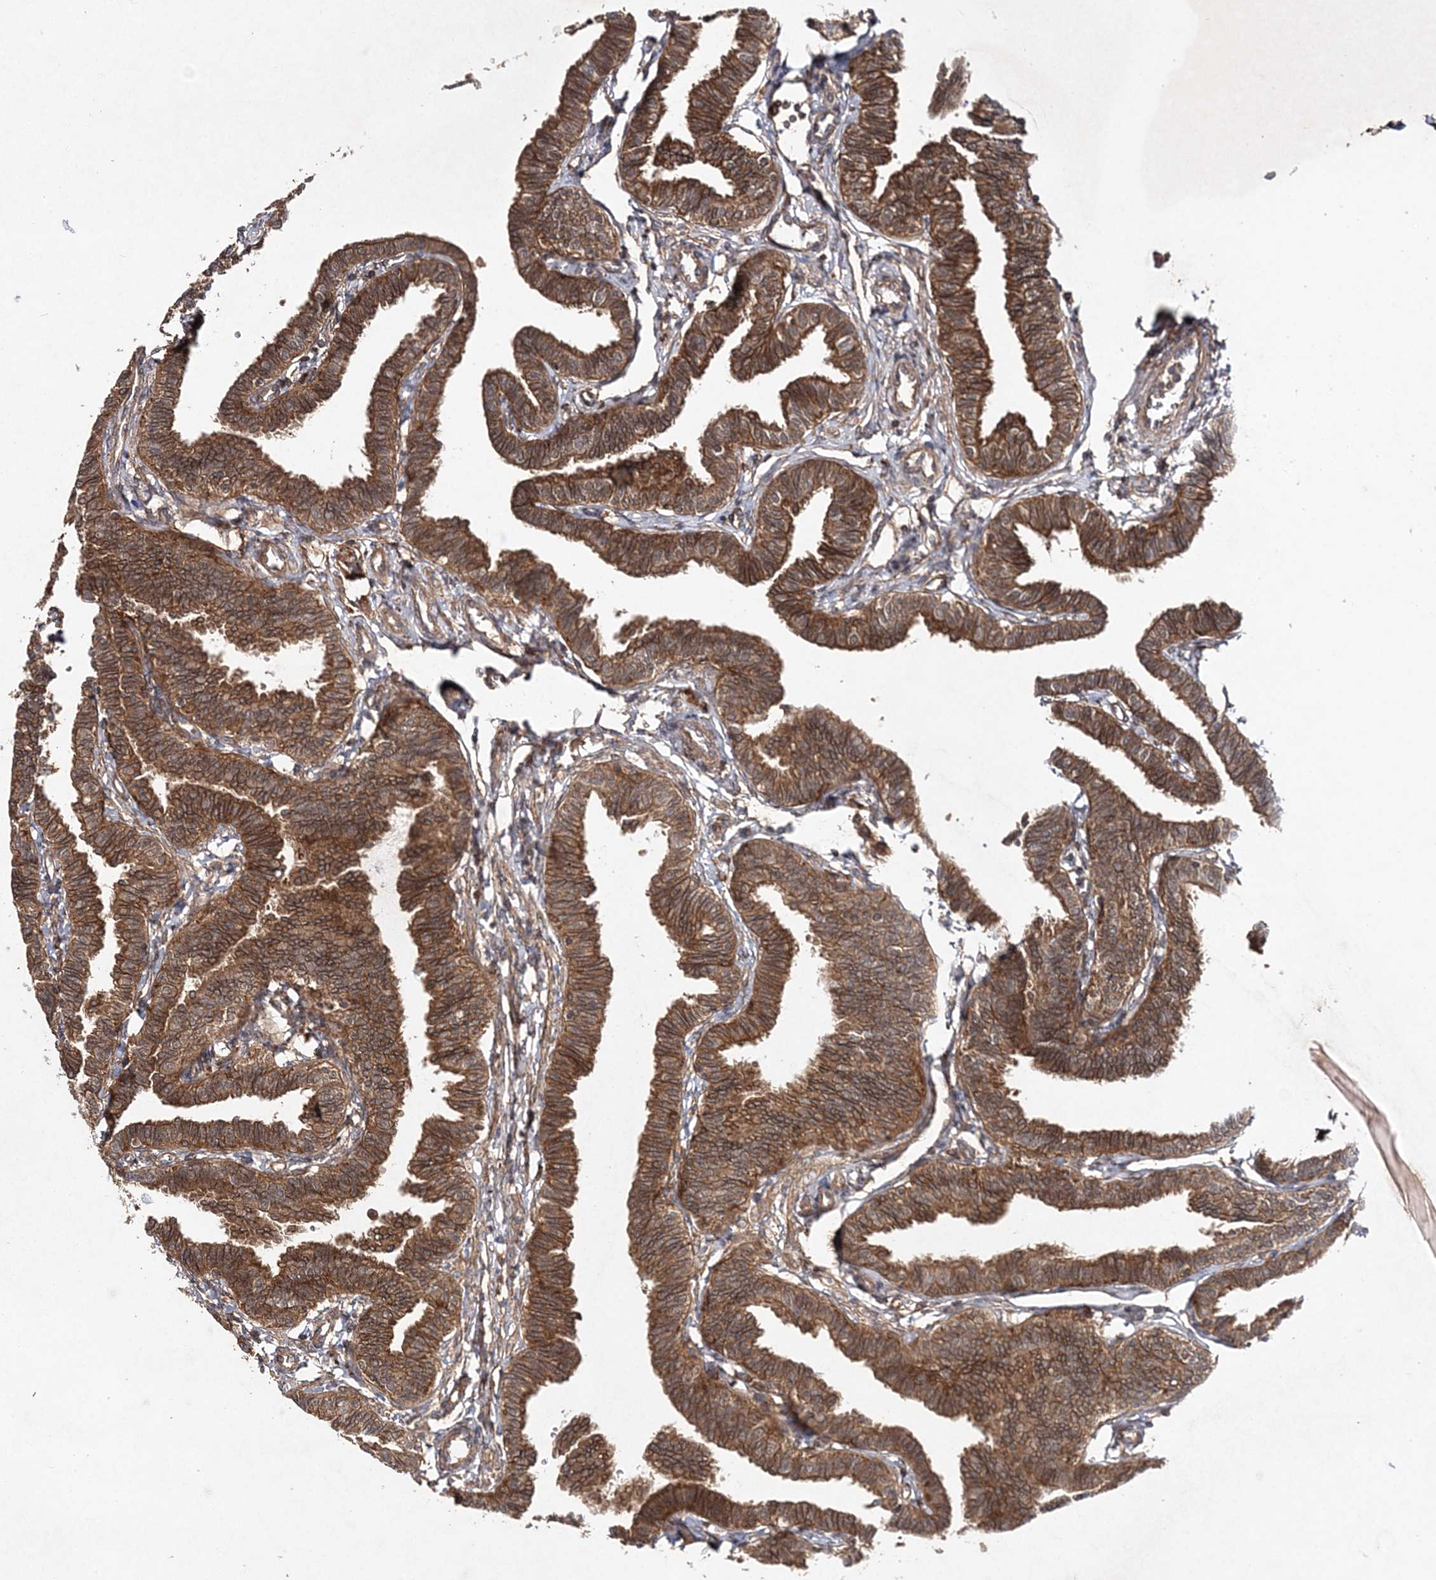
{"staining": {"intensity": "strong", "quantity": ">75%", "location": "cytoplasmic/membranous"}, "tissue": "fallopian tube", "cell_type": "Glandular cells", "image_type": "normal", "snomed": [{"axis": "morphology", "description": "Normal tissue, NOS"}, {"axis": "topography", "description": "Fallopian tube"}, {"axis": "topography", "description": "Ovary"}], "caption": "Fallopian tube stained with a brown dye exhibits strong cytoplasmic/membranous positive staining in about >75% of glandular cells.", "gene": "TMEM9B", "patient": {"sex": "female", "age": 23}}